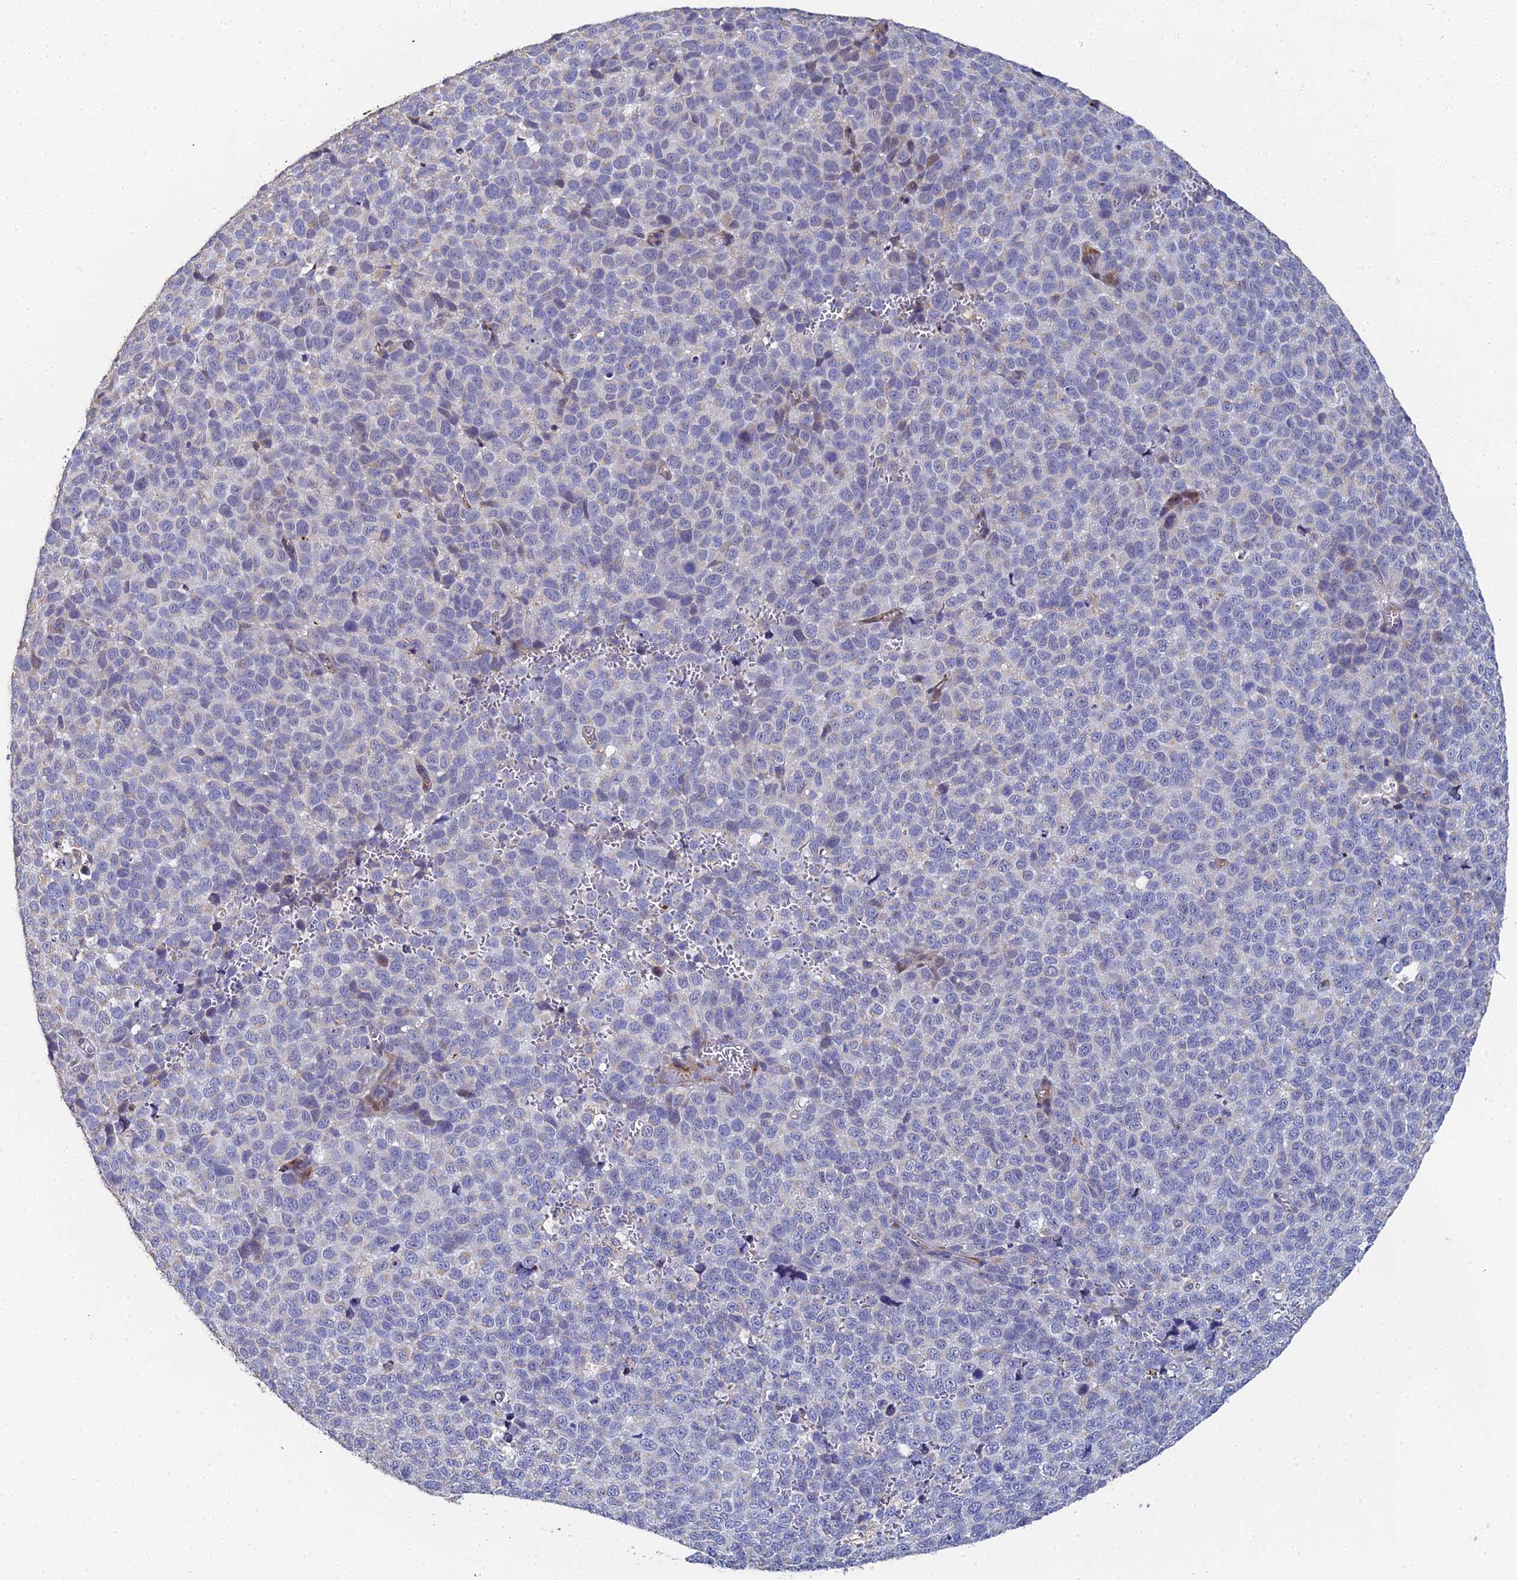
{"staining": {"intensity": "negative", "quantity": "none", "location": "none"}, "tissue": "melanoma", "cell_type": "Tumor cells", "image_type": "cancer", "snomed": [{"axis": "morphology", "description": "Malignant melanoma, NOS"}, {"axis": "topography", "description": "Nose, NOS"}], "caption": "Protein analysis of melanoma shows no significant staining in tumor cells. (Immunohistochemistry, brightfield microscopy, high magnification).", "gene": "ENSG00000268674", "patient": {"sex": "female", "age": 48}}